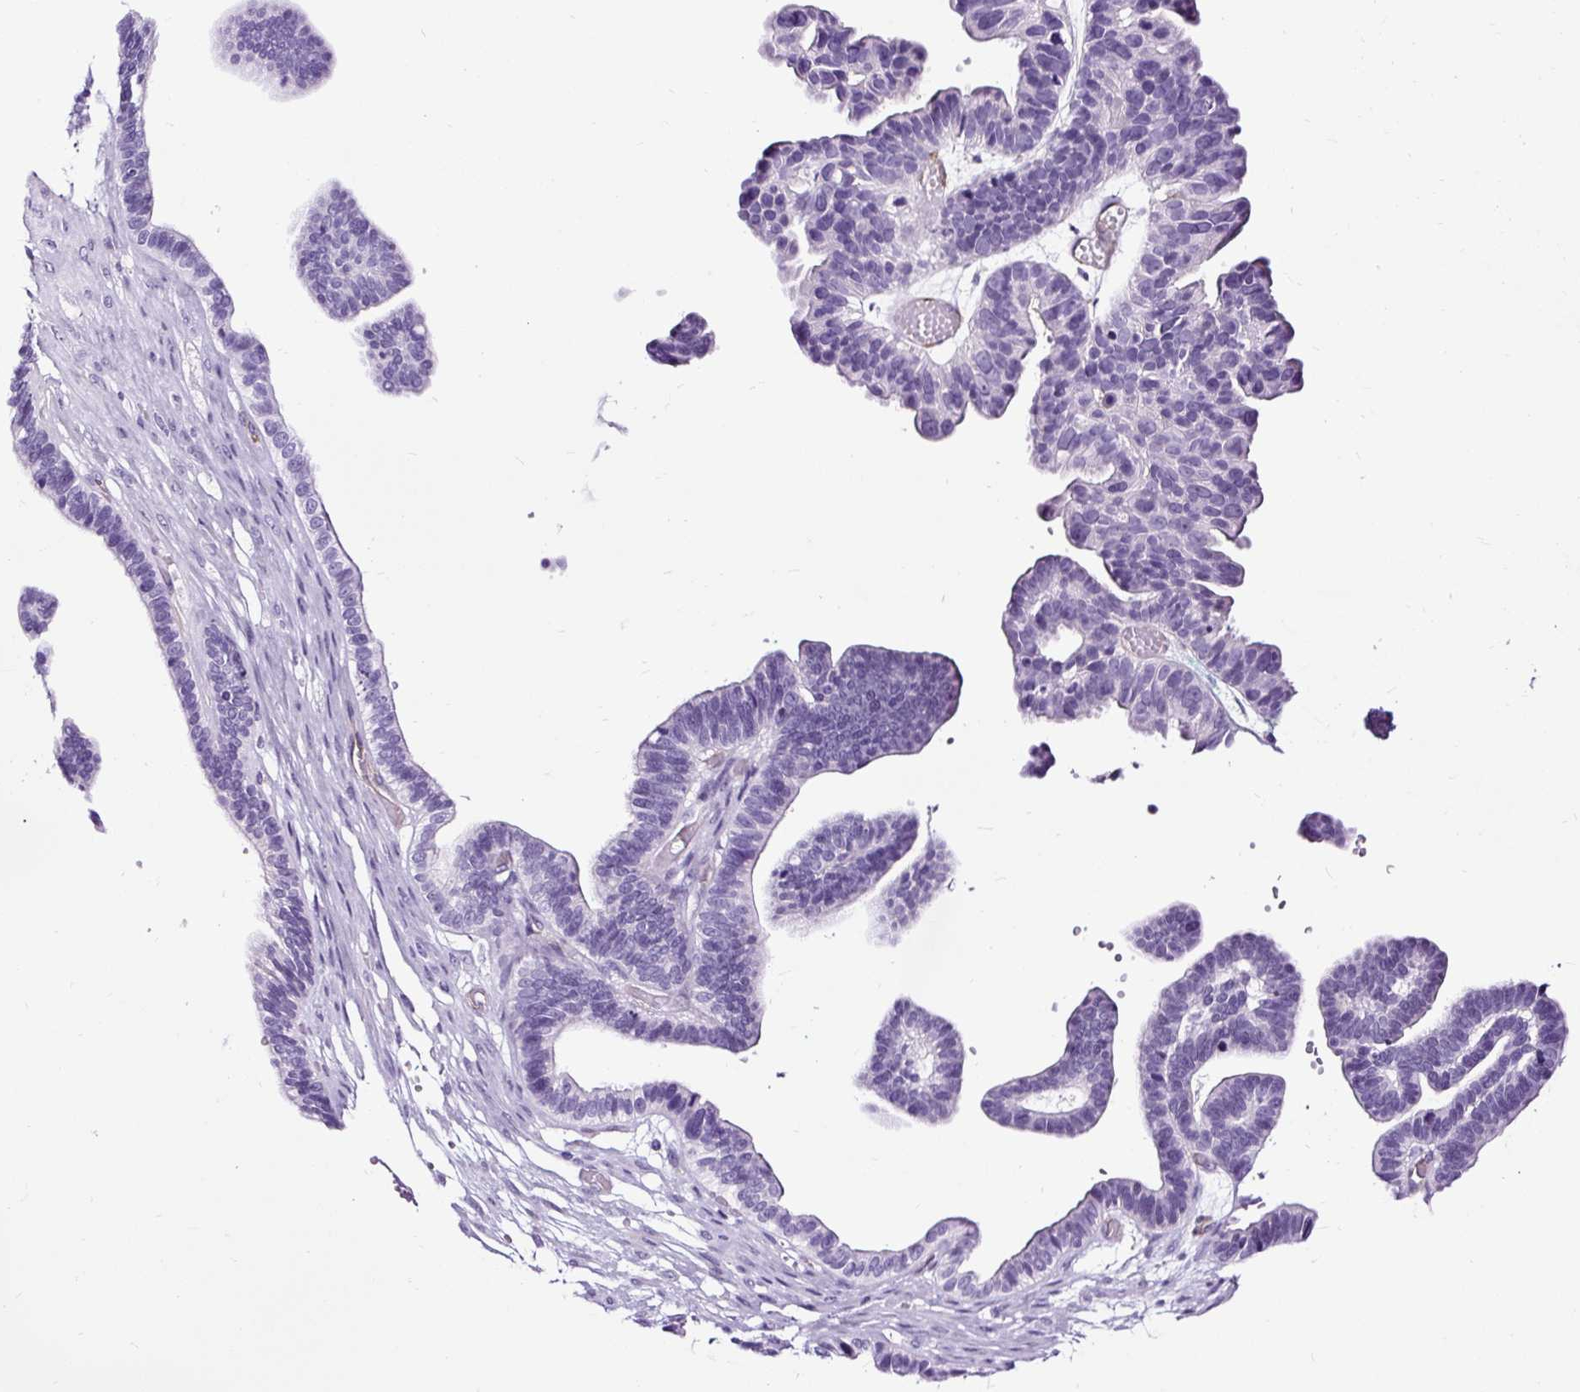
{"staining": {"intensity": "negative", "quantity": "none", "location": "none"}, "tissue": "ovarian cancer", "cell_type": "Tumor cells", "image_type": "cancer", "snomed": [{"axis": "morphology", "description": "Cystadenocarcinoma, serous, NOS"}, {"axis": "topography", "description": "Ovary"}], "caption": "Serous cystadenocarcinoma (ovarian) stained for a protein using immunohistochemistry (IHC) demonstrates no positivity tumor cells.", "gene": "SLC7A8", "patient": {"sex": "female", "age": 56}}